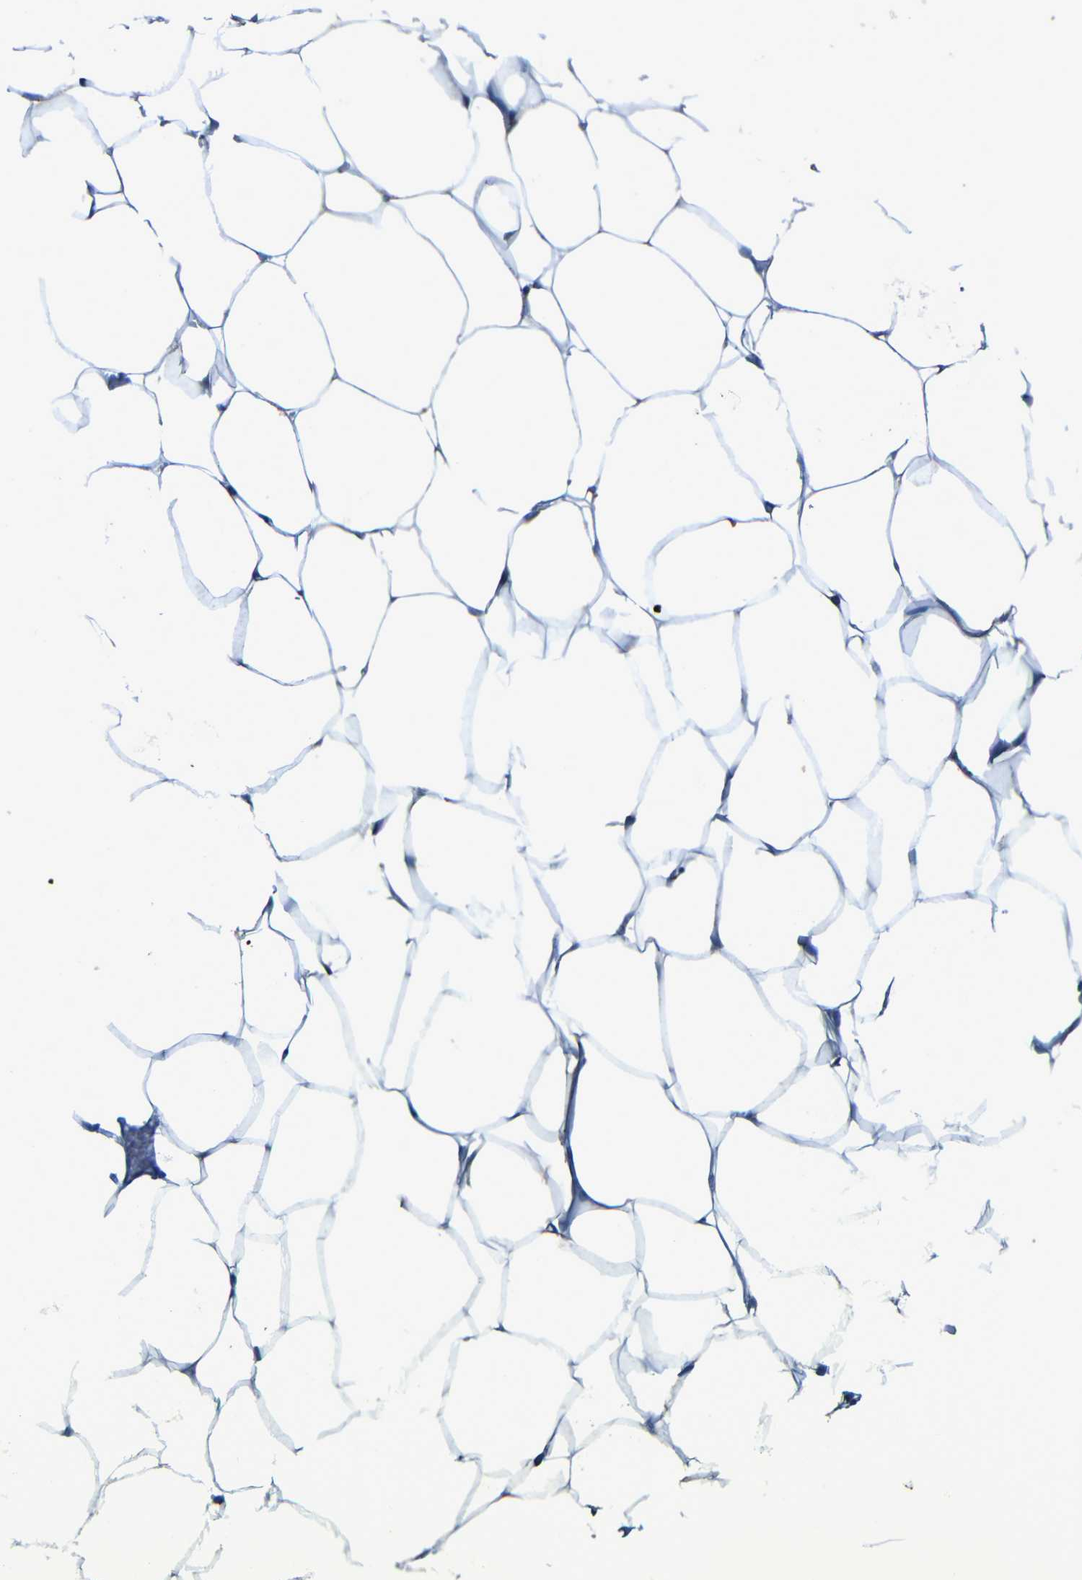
{"staining": {"intensity": "negative", "quantity": "none", "location": "none"}, "tissue": "adipose tissue", "cell_type": "Adipocytes", "image_type": "normal", "snomed": [{"axis": "morphology", "description": "Normal tissue, NOS"}, {"axis": "topography", "description": "Breast"}, {"axis": "topography", "description": "Adipose tissue"}], "caption": "Immunohistochemical staining of benign adipose tissue exhibits no significant staining in adipocytes. (Immunohistochemistry (ihc), brightfield microscopy, high magnification).", "gene": "INTS6L", "patient": {"sex": "female", "age": 25}}